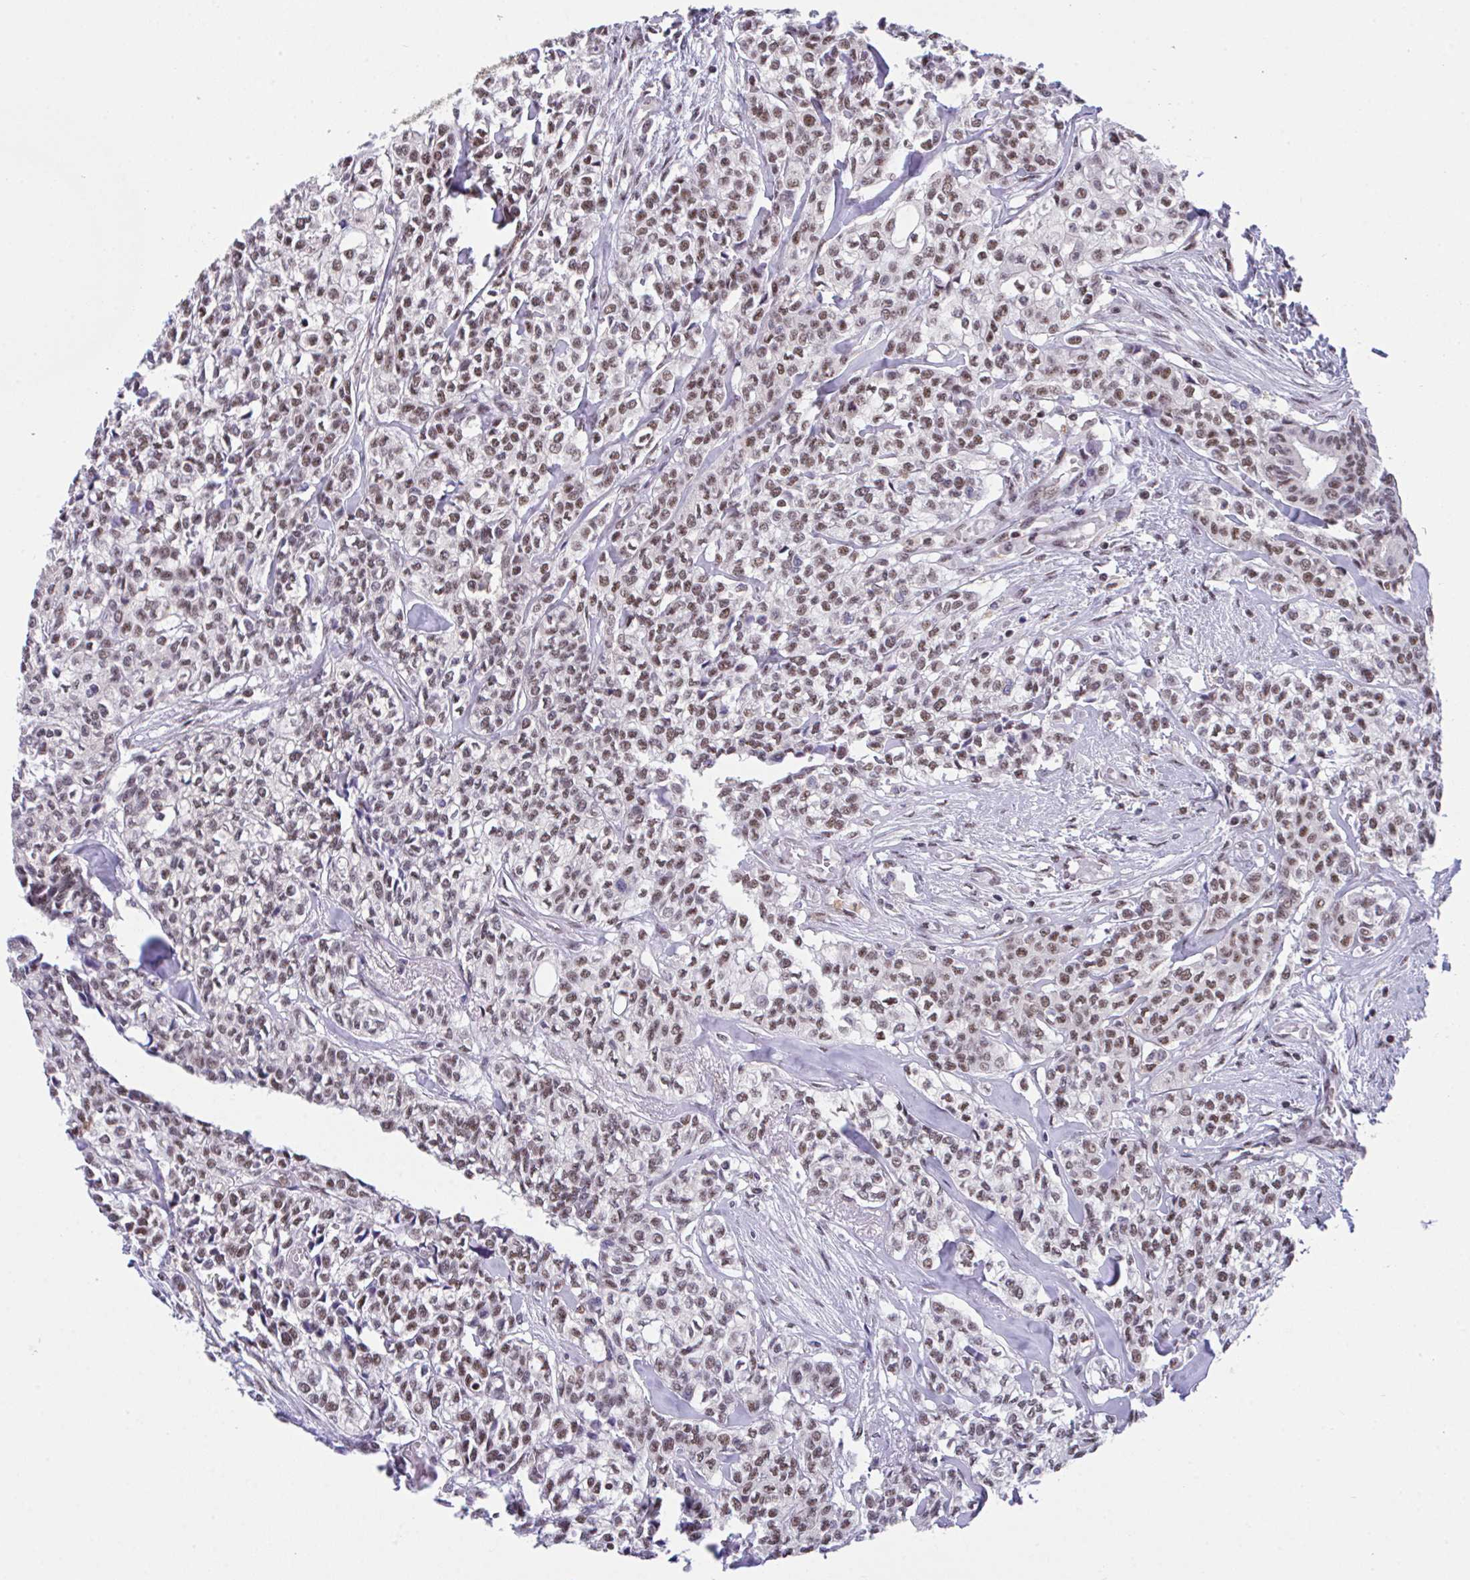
{"staining": {"intensity": "moderate", "quantity": ">75%", "location": "nuclear"}, "tissue": "head and neck cancer", "cell_type": "Tumor cells", "image_type": "cancer", "snomed": [{"axis": "morphology", "description": "Adenocarcinoma, NOS"}, {"axis": "topography", "description": "Head-Neck"}], "caption": "A photomicrograph of head and neck cancer (adenocarcinoma) stained for a protein demonstrates moderate nuclear brown staining in tumor cells.", "gene": "OR6K3", "patient": {"sex": "male", "age": 81}}